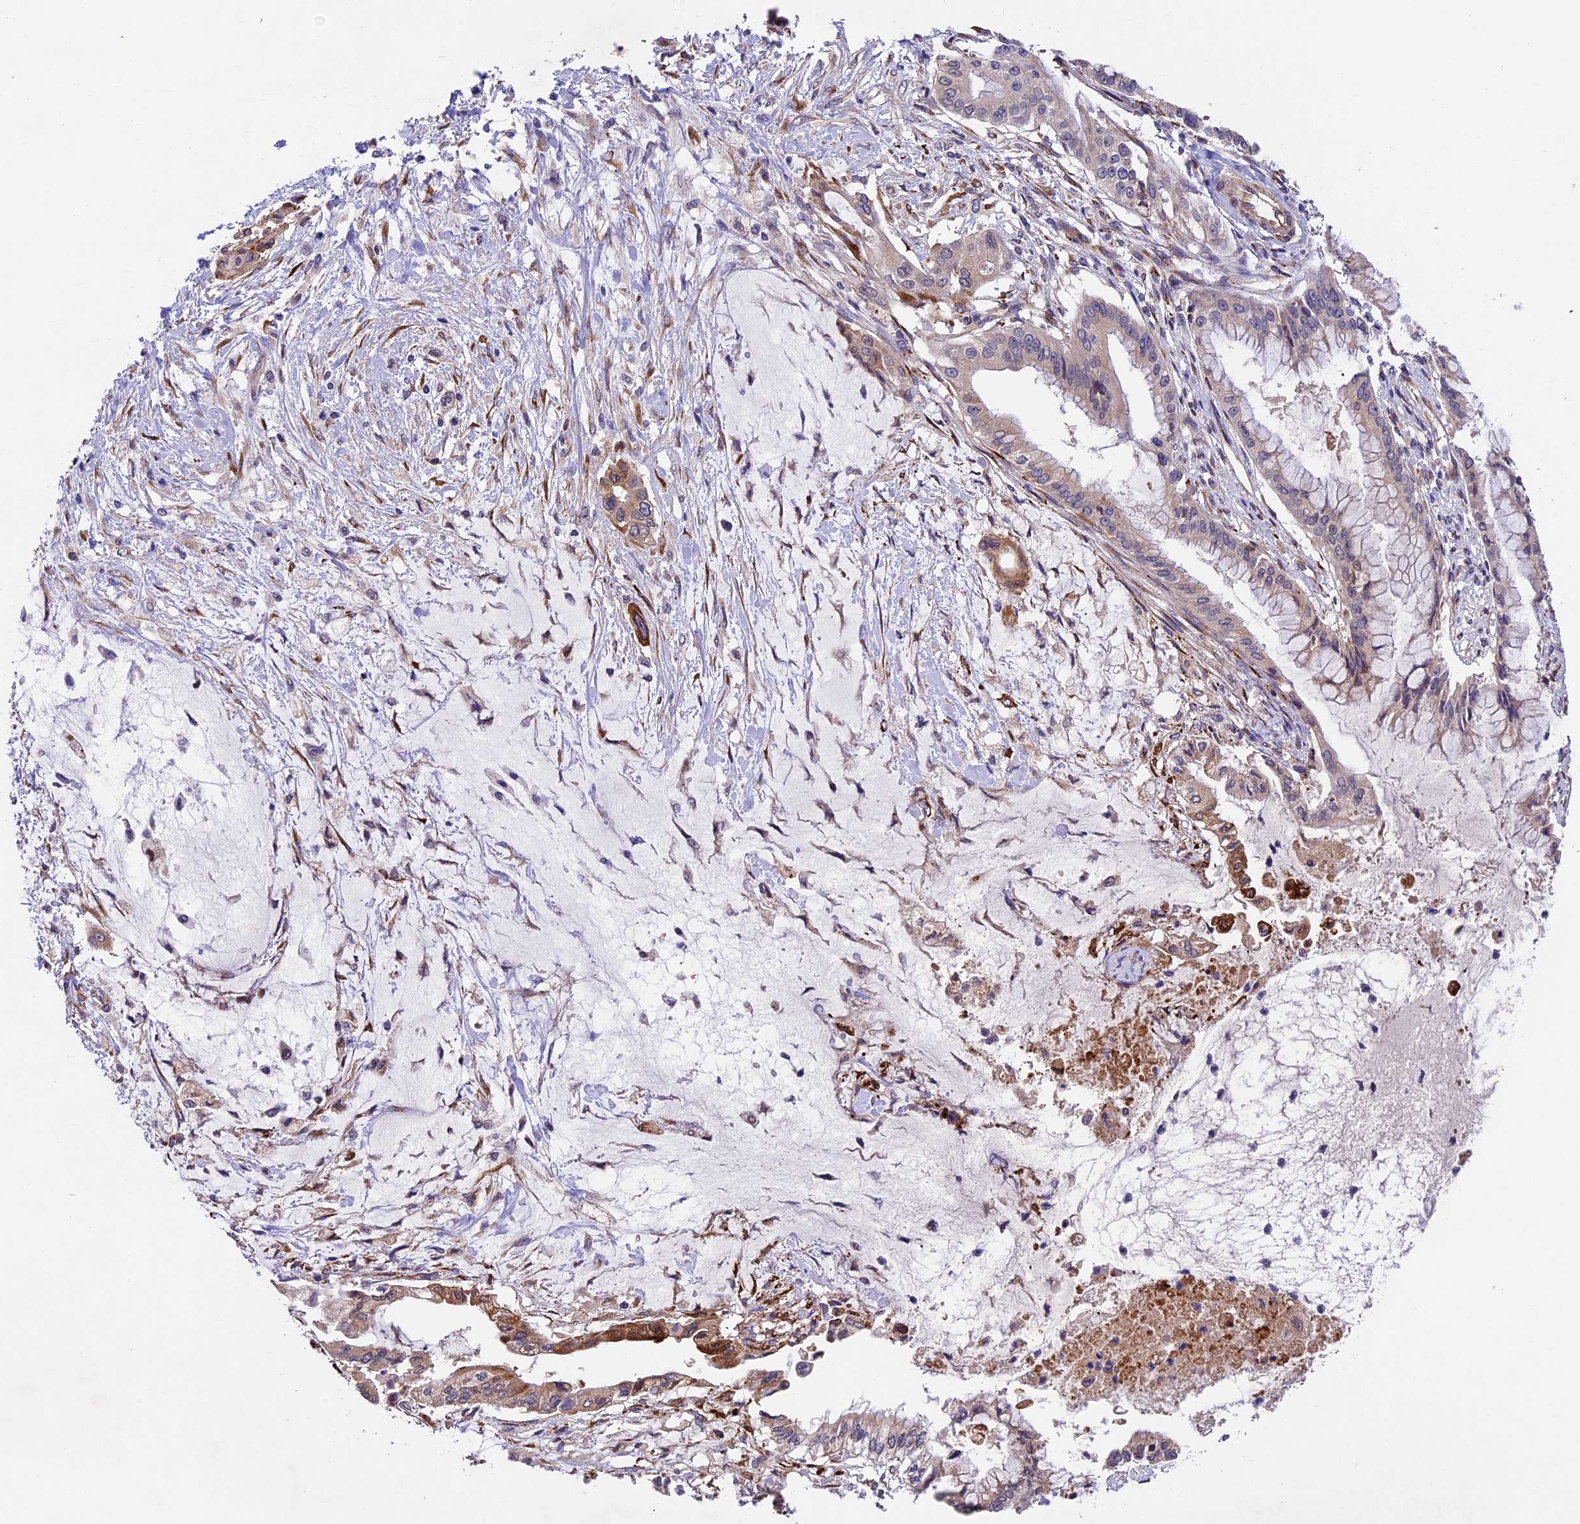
{"staining": {"intensity": "moderate", "quantity": "<25%", "location": "cytoplasmic/membranous"}, "tissue": "pancreatic cancer", "cell_type": "Tumor cells", "image_type": "cancer", "snomed": [{"axis": "morphology", "description": "Adenocarcinoma, NOS"}, {"axis": "topography", "description": "Pancreas"}], "caption": "The immunohistochemical stain highlights moderate cytoplasmic/membranous staining in tumor cells of pancreatic cancer (adenocarcinoma) tissue.", "gene": "LSM7", "patient": {"sex": "male", "age": 46}}